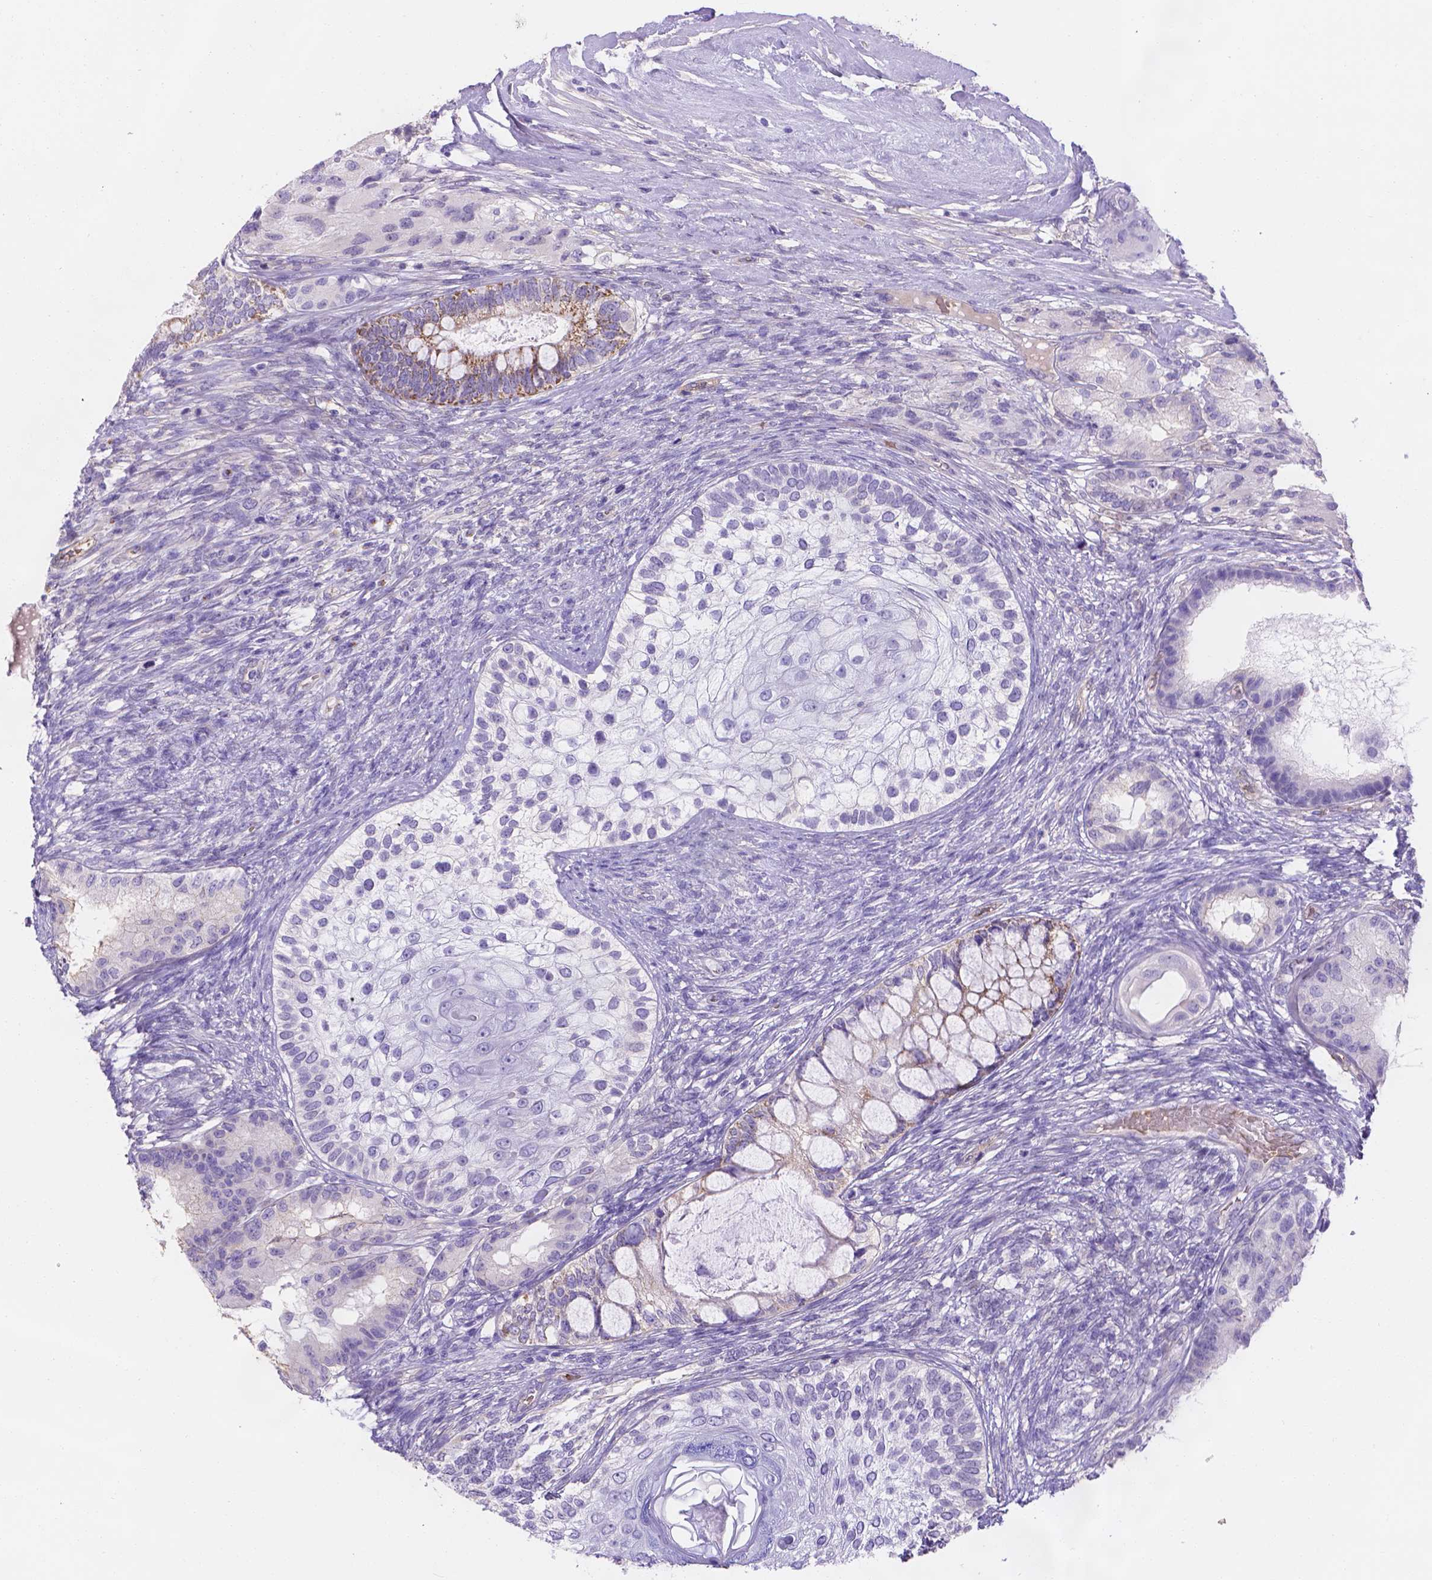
{"staining": {"intensity": "moderate", "quantity": "25%-75%", "location": "cytoplasmic/membranous"}, "tissue": "testis cancer", "cell_type": "Tumor cells", "image_type": "cancer", "snomed": [{"axis": "morphology", "description": "Seminoma, NOS"}, {"axis": "morphology", "description": "Carcinoma, Embryonal, NOS"}, {"axis": "topography", "description": "Testis"}], "caption": "Immunohistochemistry (IHC) histopathology image of neoplastic tissue: embryonal carcinoma (testis) stained using immunohistochemistry shows medium levels of moderate protein expression localized specifically in the cytoplasmic/membranous of tumor cells, appearing as a cytoplasmic/membranous brown color.", "gene": "SLC40A1", "patient": {"sex": "male", "age": 41}}